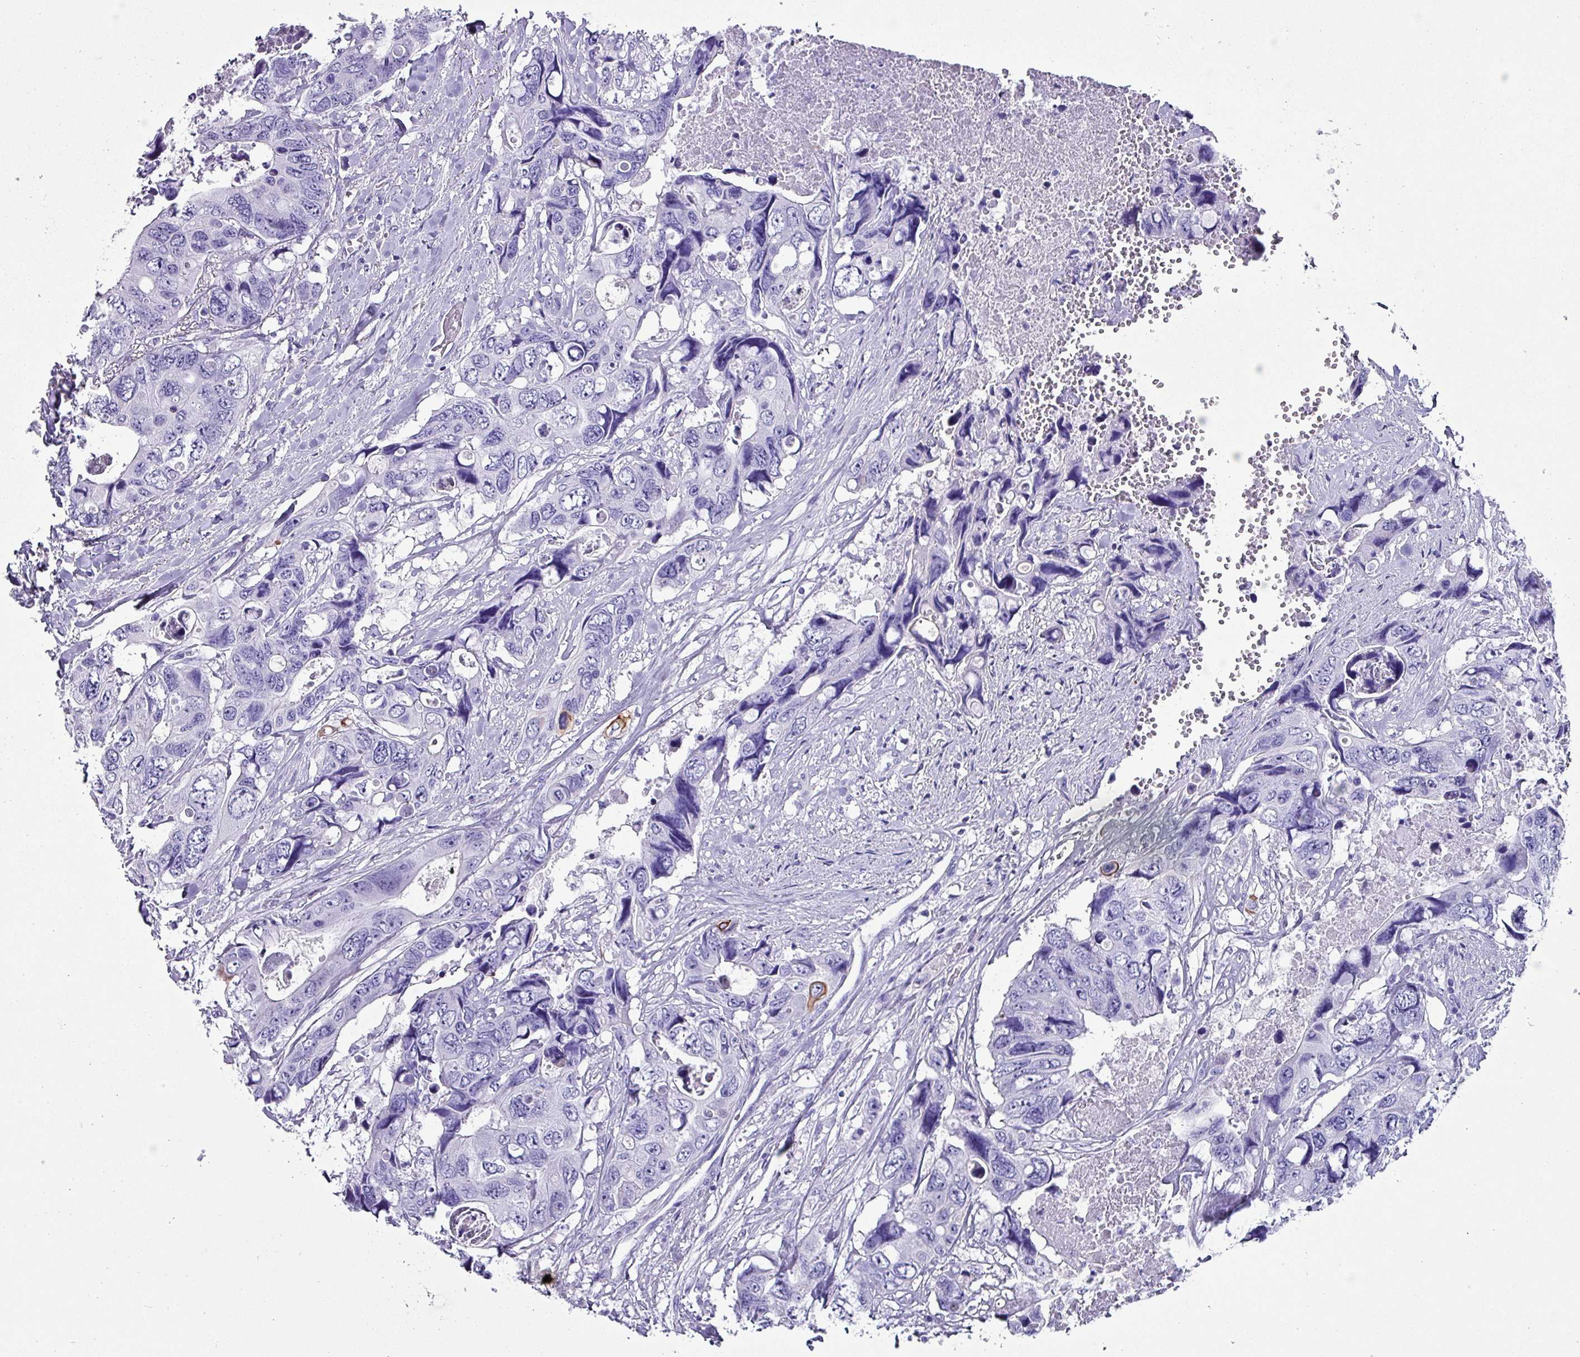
{"staining": {"intensity": "strong", "quantity": "<25%", "location": "cytoplasmic/membranous"}, "tissue": "colorectal cancer", "cell_type": "Tumor cells", "image_type": "cancer", "snomed": [{"axis": "morphology", "description": "Adenocarcinoma, NOS"}, {"axis": "topography", "description": "Rectum"}], "caption": "Immunohistochemistry (IHC) (DAB) staining of colorectal cancer (adenocarcinoma) displays strong cytoplasmic/membranous protein expression in about <25% of tumor cells.", "gene": "KRT6C", "patient": {"sex": "male", "age": 57}}